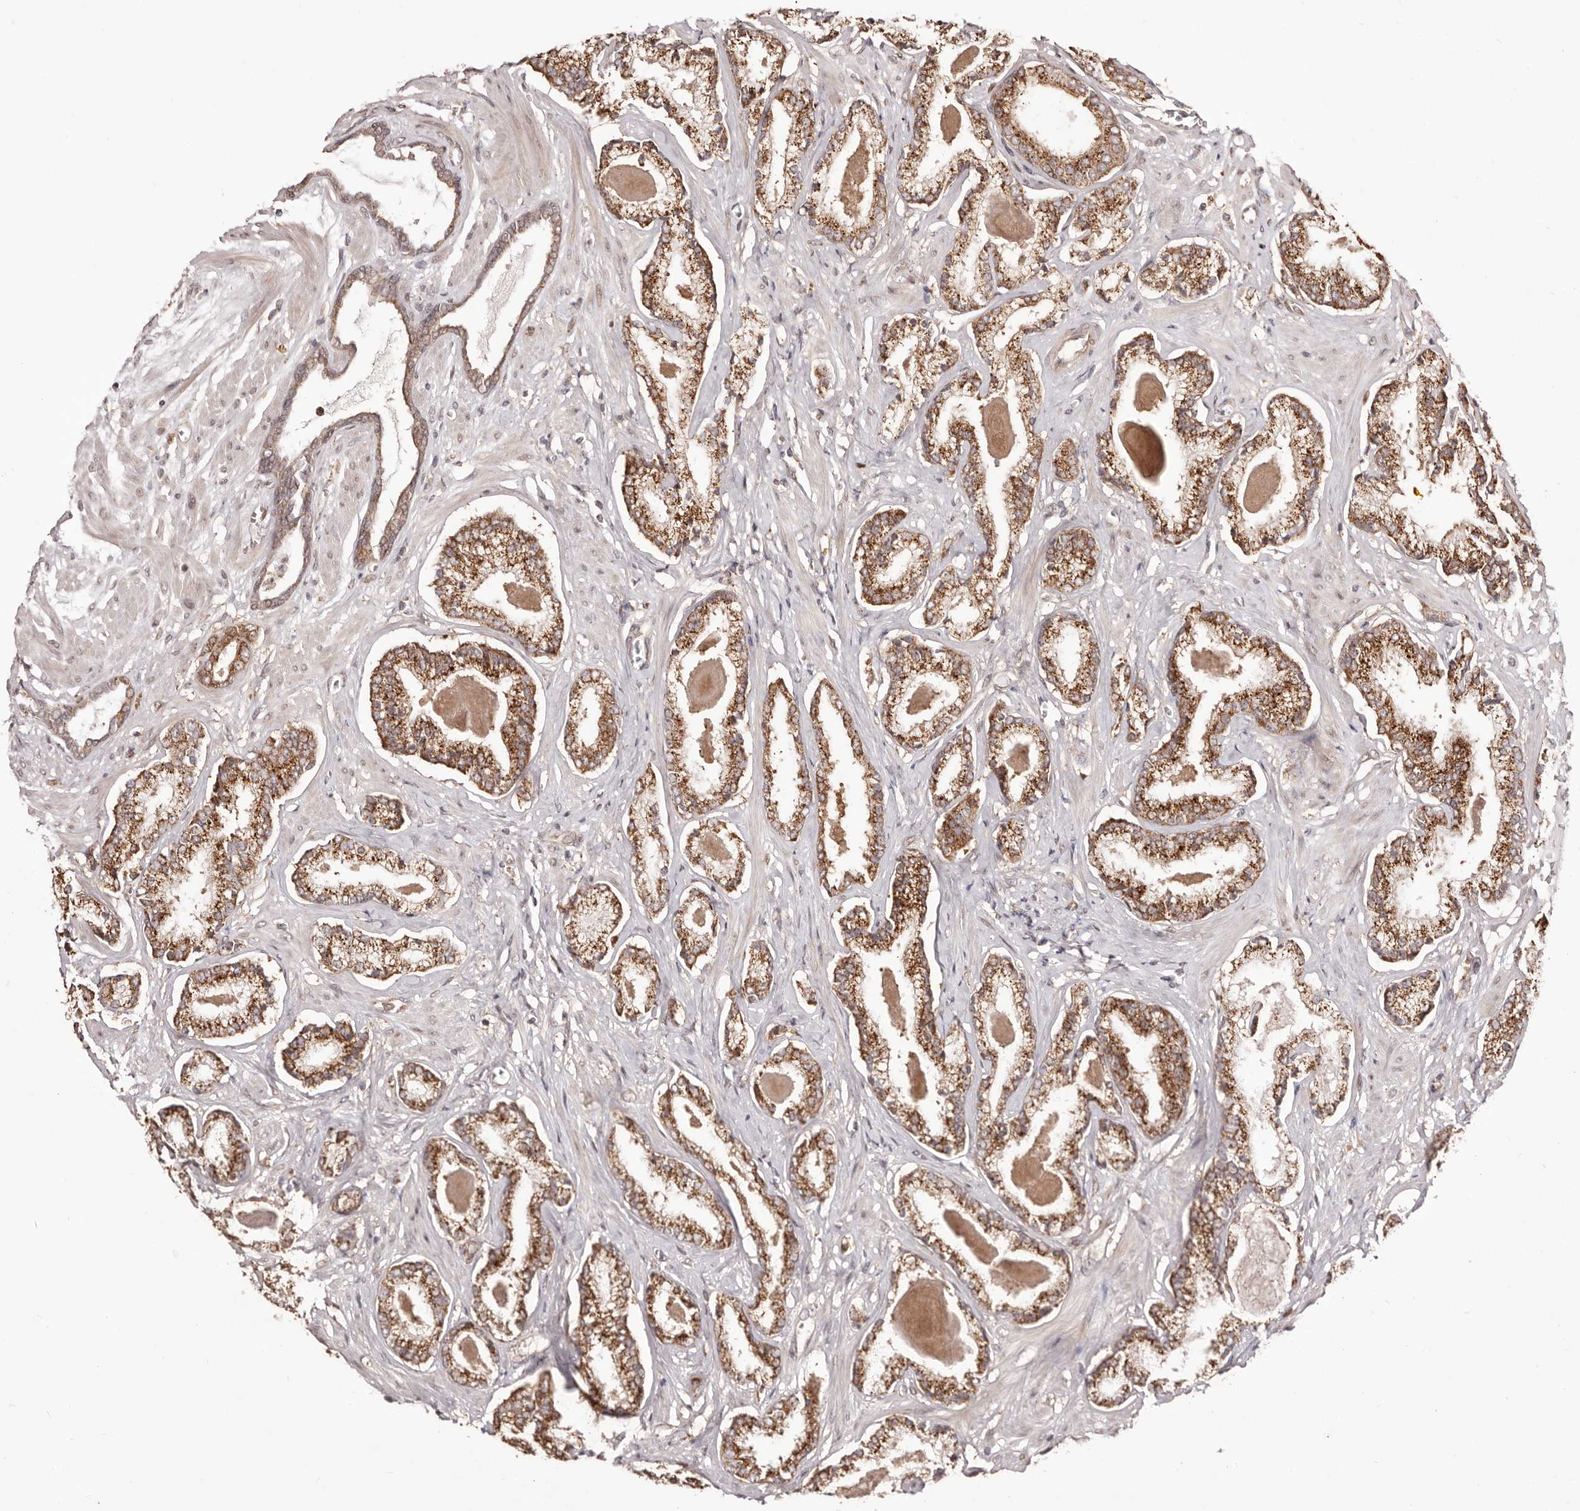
{"staining": {"intensity": "strong", "quantity": ">75%", "location": "cytoplasmic/membranous"}, "tissue": "prostate cancer", "cell_type": "Tumor cells", "image_type": "cancer", "snomed": [{"axis": "morphology", "description": "Adenocarcinoma, Low grade"}, {"axis": "topography", "description": "Prostate"}], "caption": "A histopathology image of human prostate cancer stained for a protein shows strong cytoplasmic/membranous brown staining in tumor cells.", "gene": "EGR3", "patient": {"sex": "male", "age": 70}}